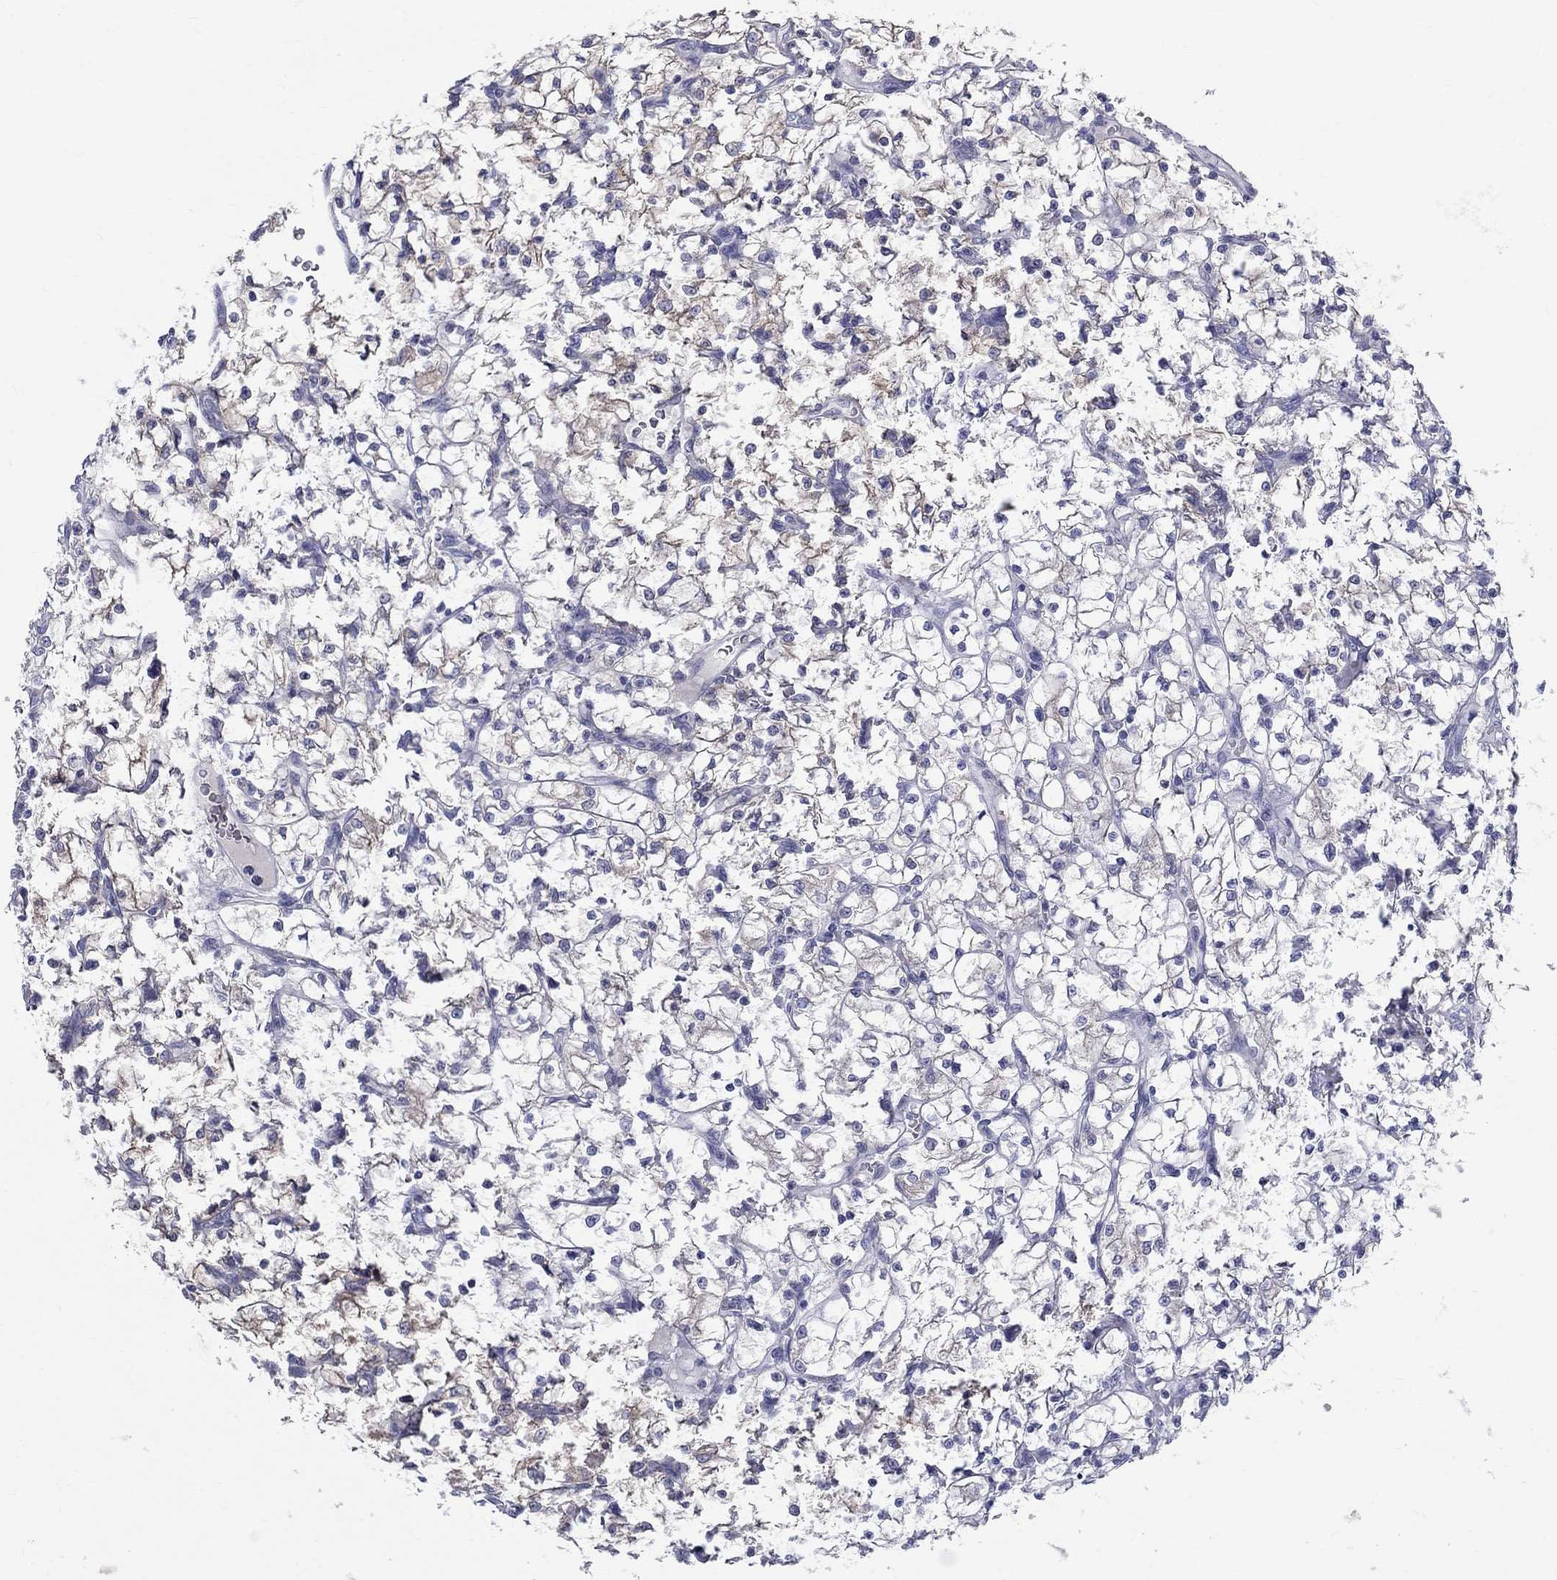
{"staining": {"intensity": "negative", "quantity": "none", "location": "none"}, "tissue": "renal cancer", "cell_type": "Tumor cells", "image_type": "cancer", "snomed": [{"axis": "morphology", "description": "Adenocarcinoma, NOS"}, {"axis": "topography", "description": "Kidney"}], "caption": "High magnification brightfield microscopy of renal cancer (adenocarcinoma) stained with DAB (3,3'-diaminobenzidine) (brown) and counterstained with hematoxylin (blue): tumor cells show no significant positivity.", "gene": "CEP43", "patient": {"sex": "female", "age": 64}}